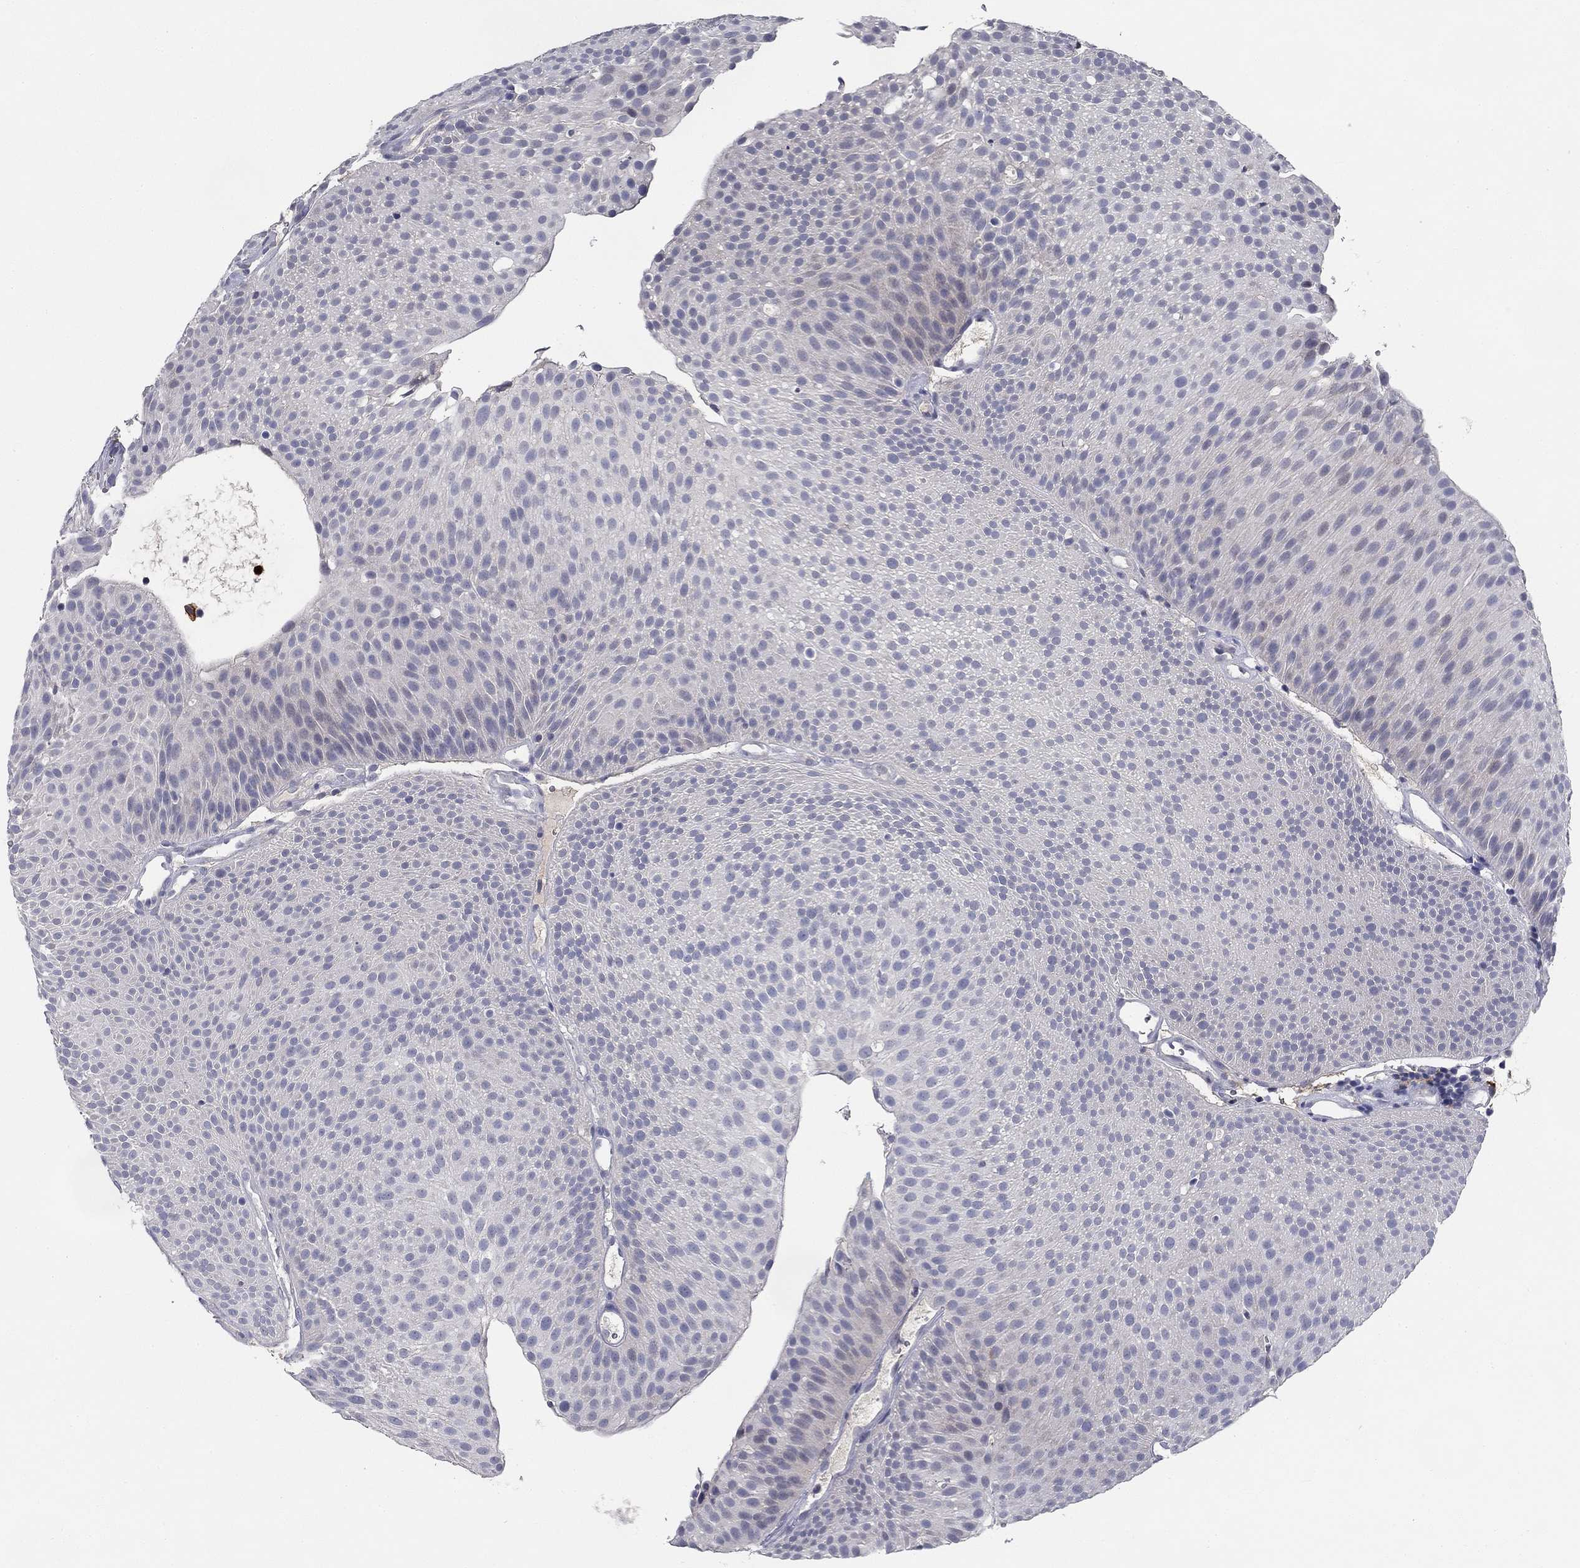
{"staining": {"intensity": "negative", "quantity": "none", "location": "none"}, "tissue": "urothelial cancer", "cell_type": "Tumor cells", "image_type": "cancer", "snomed": [{"axis": "morphology", "description": "Urothelial carcinoma, Low grade"}, {"axis": "topography", "description": "Urinary bladder"}], "caption": "An IHC image of urothelial cancer is shown. There is no staining in tumor cells of urothelial cancer.", "gene": "CD274", "patient": {"sex": "male", "age": 65}}